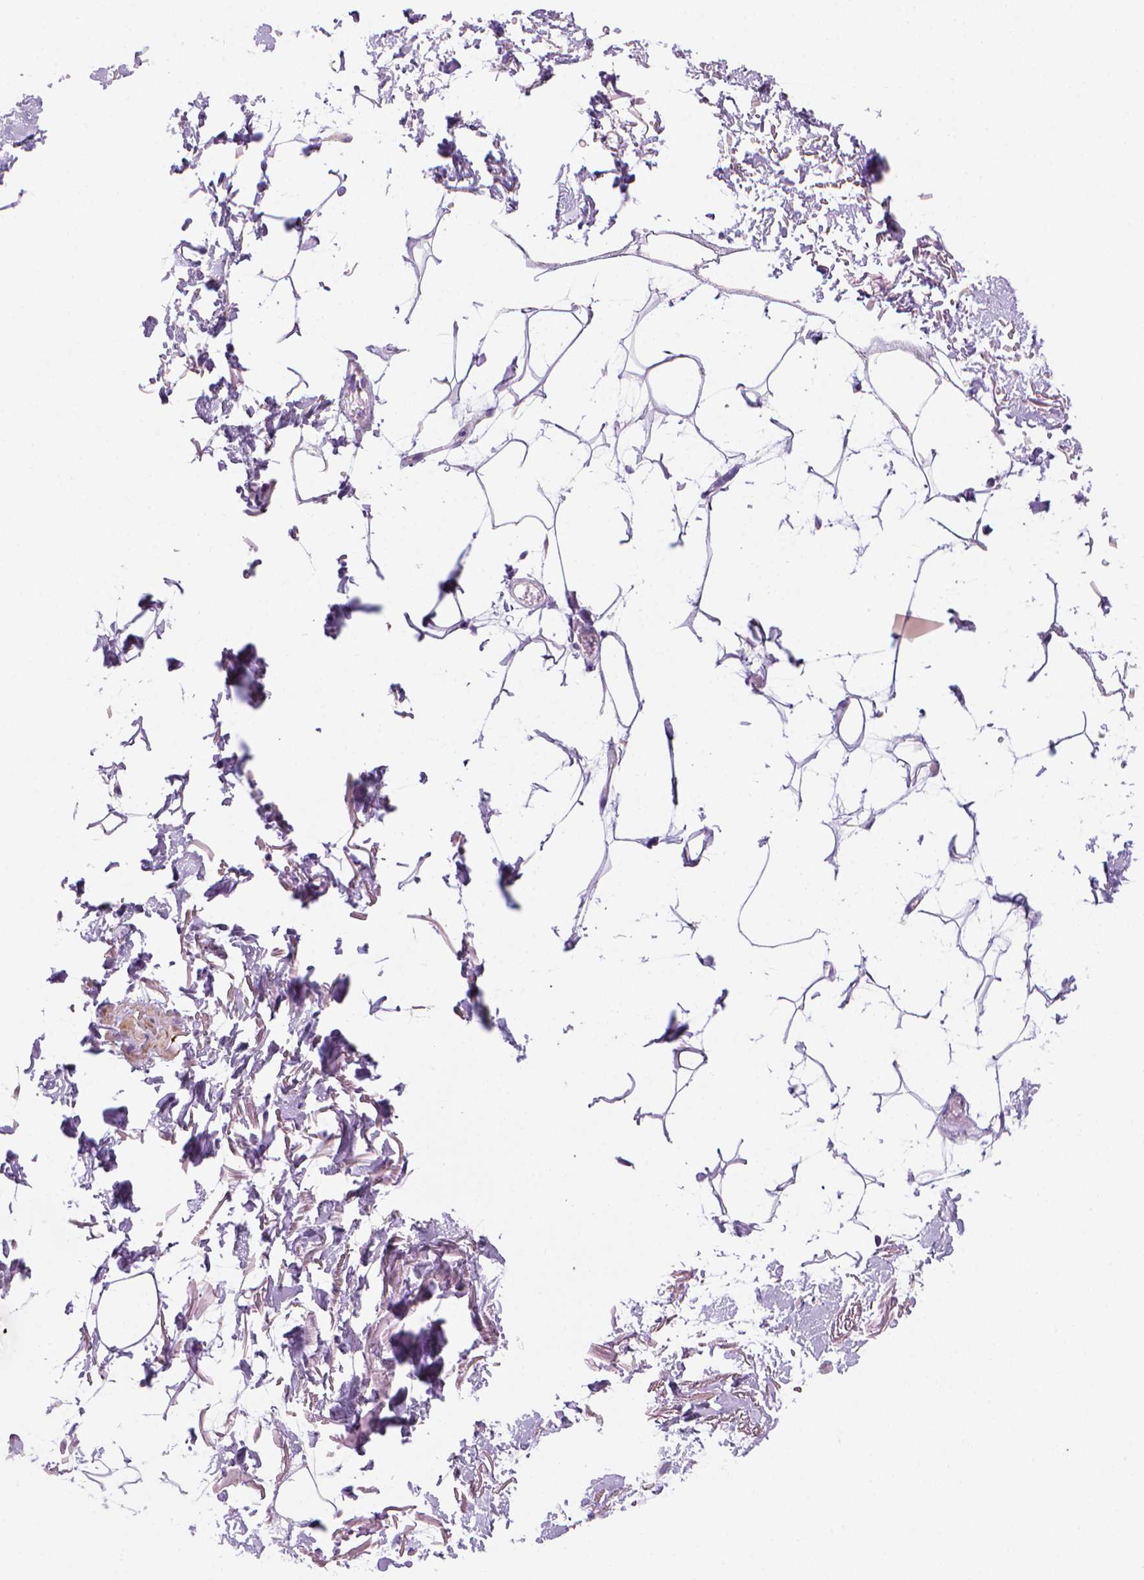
{"staining": {"intensity": "negative", "quantity": "none", "location": "none"}, "tissue": "adipose tissue", "cell_type": "Adipocytes", "image_type": "normal", "snomed": [{"axis": "morphology", "description": "Normal tissue, NOS"}, {"axis": "topography", "description": "Anal"}, {"axis": "topography", "description": "Peripheral nerve tissue"}], "caption": "An immunohistochemistry micrograph of benign adipose tissue is shown. There is no staining in adipocytes of adipose tissue.", "gene": "ARHGEF33", "patient": {"sex": "male", "age": 78}}